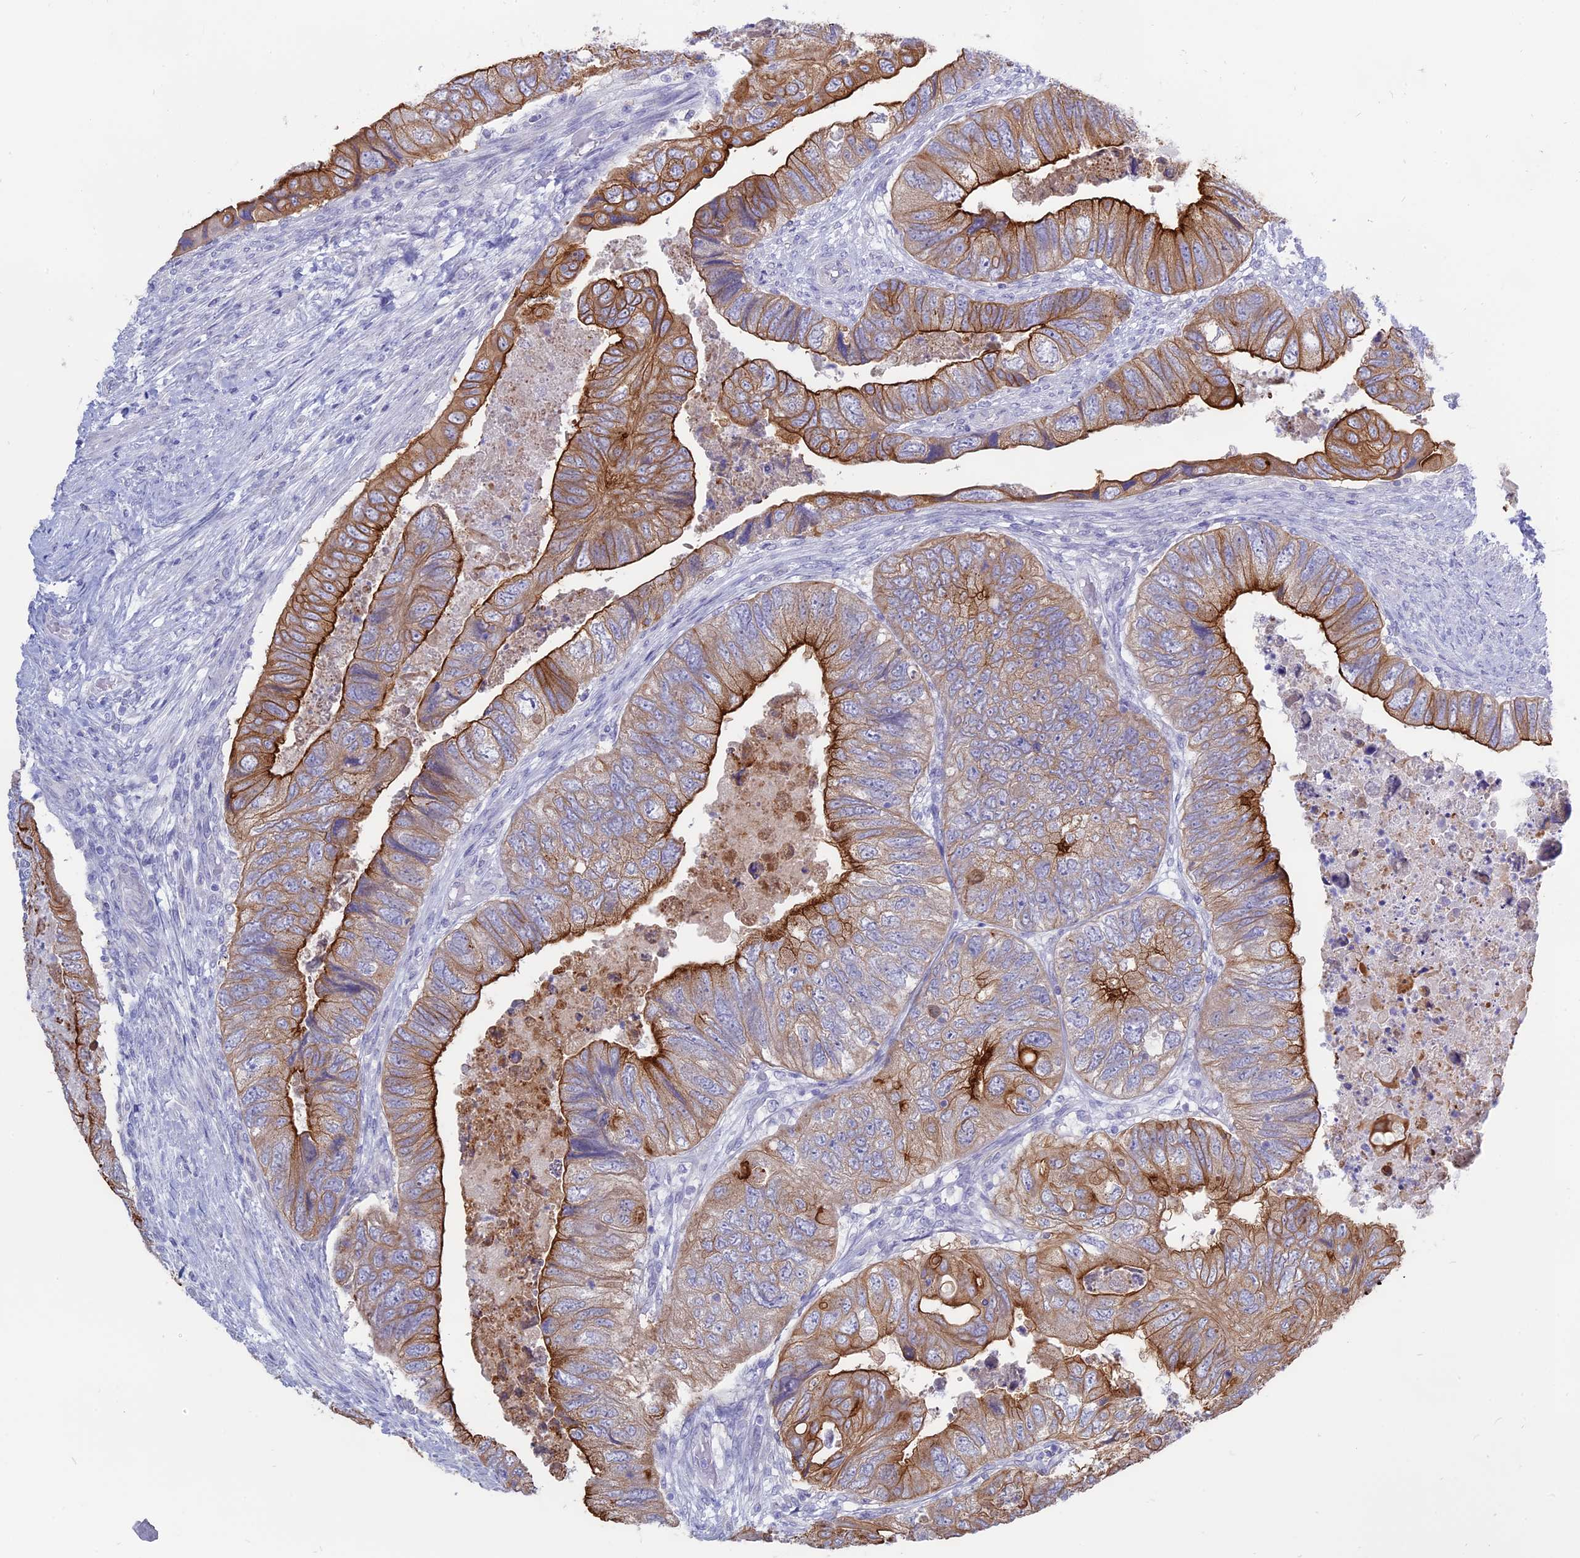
{"staining": {"intensity": "strong", "quantity": "25%-75%", "location": "cytoplasmic/membranous"}, "tissue": "colorectal cancer", "cell_type": "Tumor cells", "image_type": "cancer", "snomed": [{"axis": "morphology", "description": "Adenocarcinoma, NOS"}, {"axis": "topography", "description": "Rectum"}], "caption": "An image of human adenocarcinoma (colorectal) stained for a protein demonstrates strong cytoplasmic/membranous brown staining in tumor cells.", "gene": "MYO5B", "patient": {"sex": "male", "age": 63}}